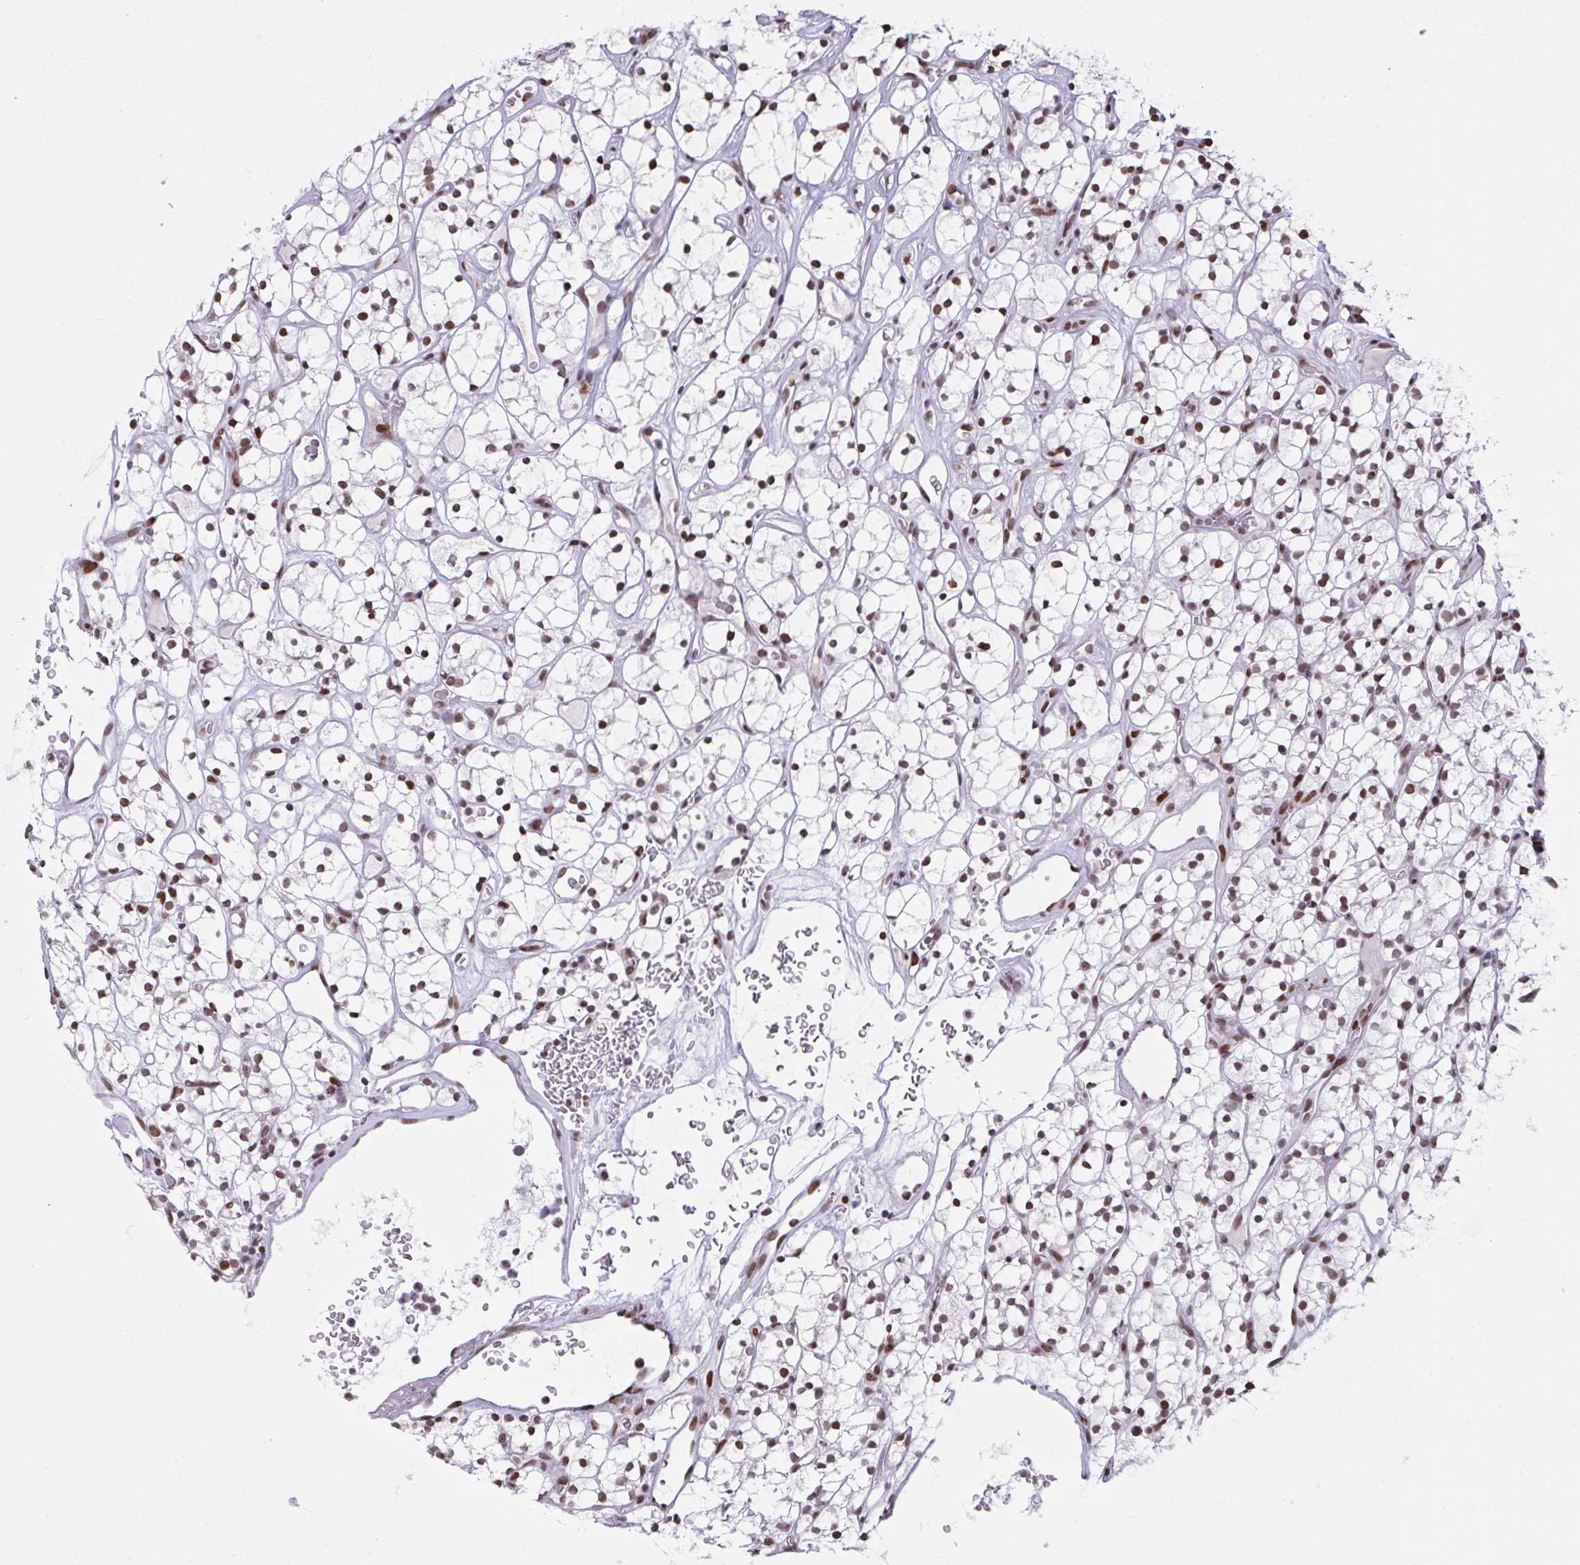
{"staining": {"intensity": "moderate", "quantity": ">75%", "location": "nuclear"}, "tissue": "renal cancer", "cell_type": "Tumor cells", "image_type": "cancer", "snomed": [{"axis": "morphology", "description": "Adenocarcinoma, NOS"}, {"axis": "topography", "description": "Kidney"}], "caption": "Moderate nuclear staining is present in approximately >75% of tumor cells in adenocarcinoma (renal).", "gene": "CLP1", "patient": {"sex": "female", "age": 64}}